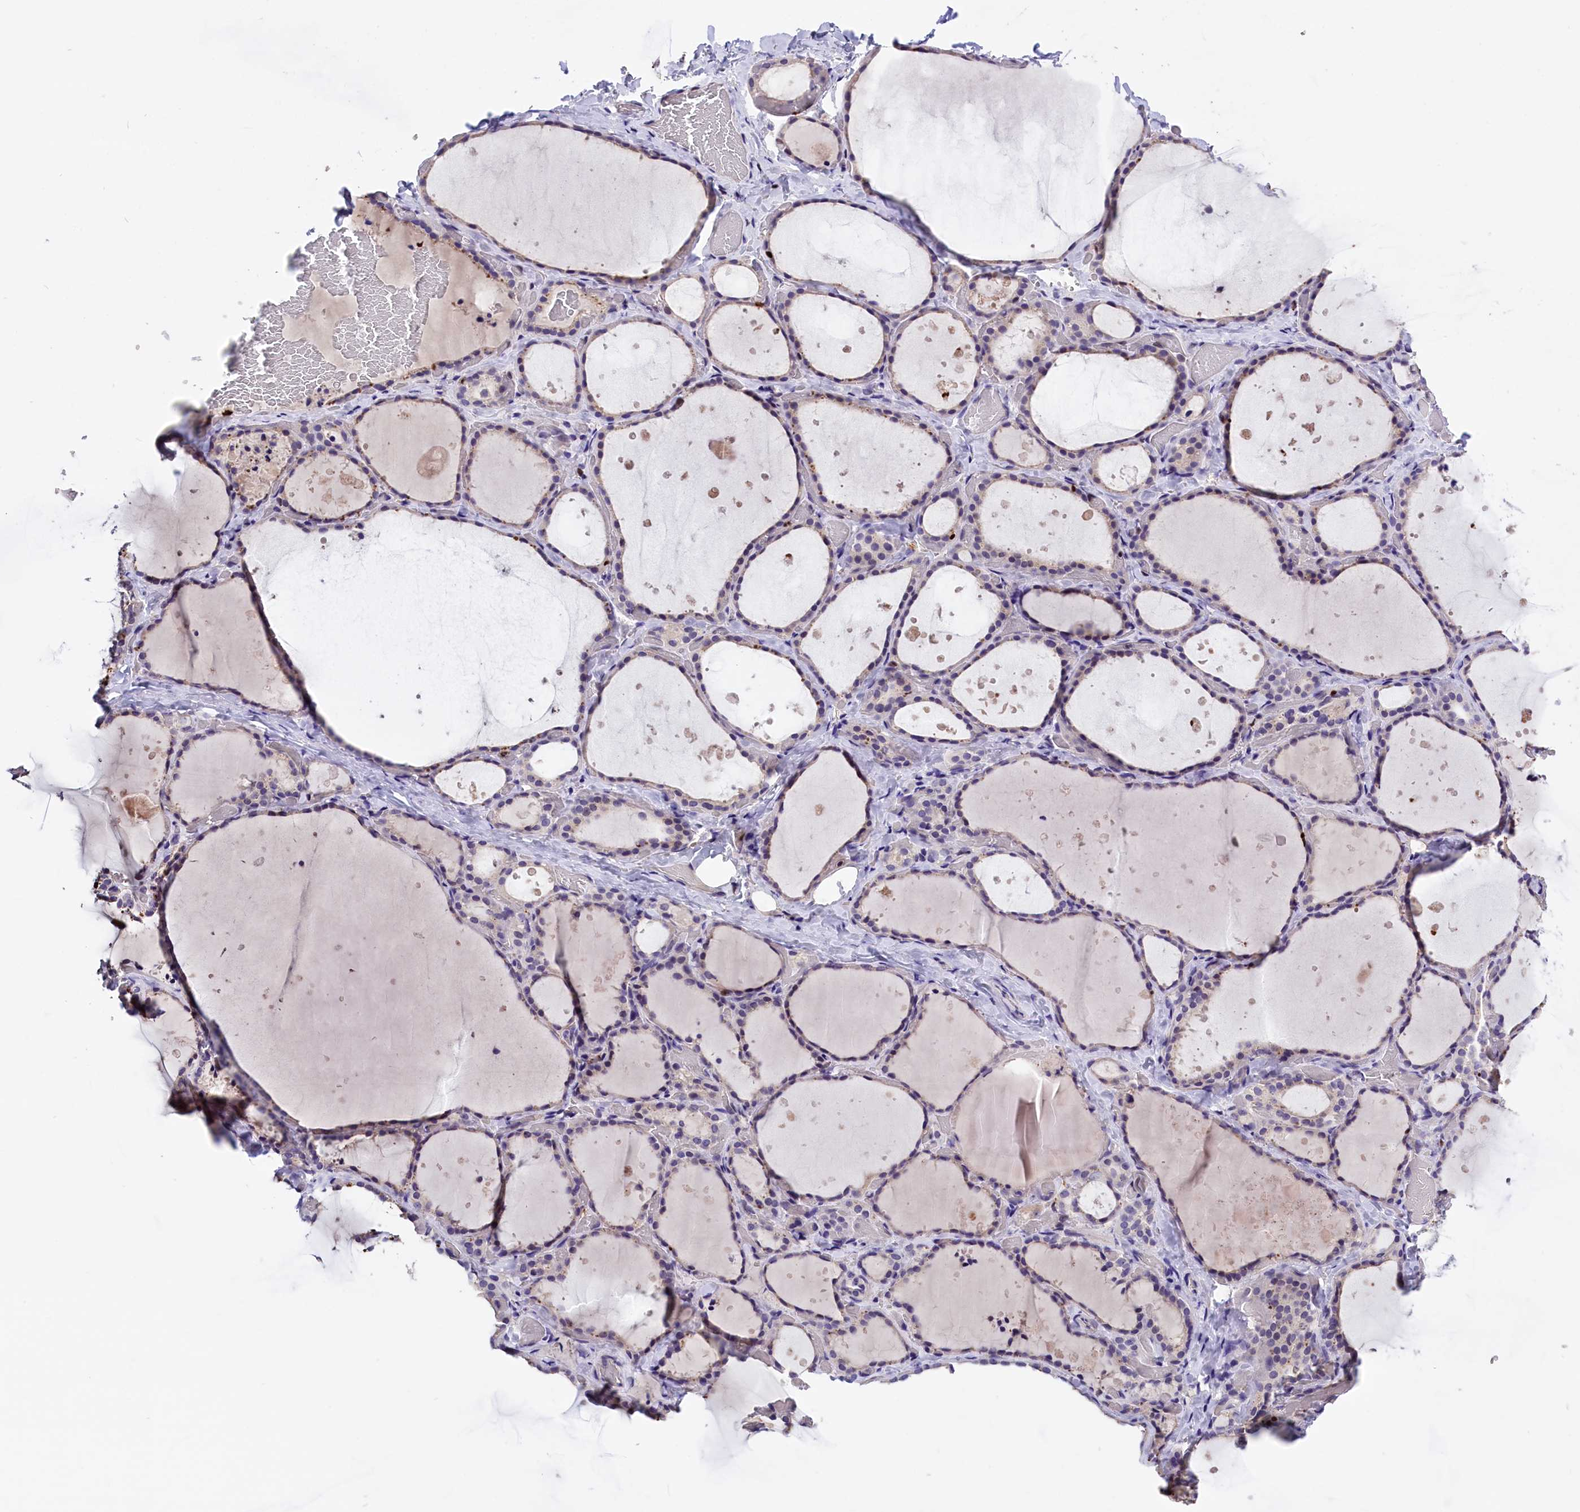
{"staining": {"intensity": "negative", "quantity": "none", "location": "none"}, "tissue": "thyroid gland", "cell_type": "Glandular cells", "image_type": "normal", "snomed": [{"axis": "morphology", "description": "Normal tissue, NOS"}, {"axis": "topography", "description": "Thyroid gland"}], "caption": "DAB (3,3'-diaminobenzidine) immunohistochemical staining of benign human thyroid gland reveals no significant expression in glandular cells.", "gene": "BTBD9", "patient": {"sex": "female", "age": 44}}